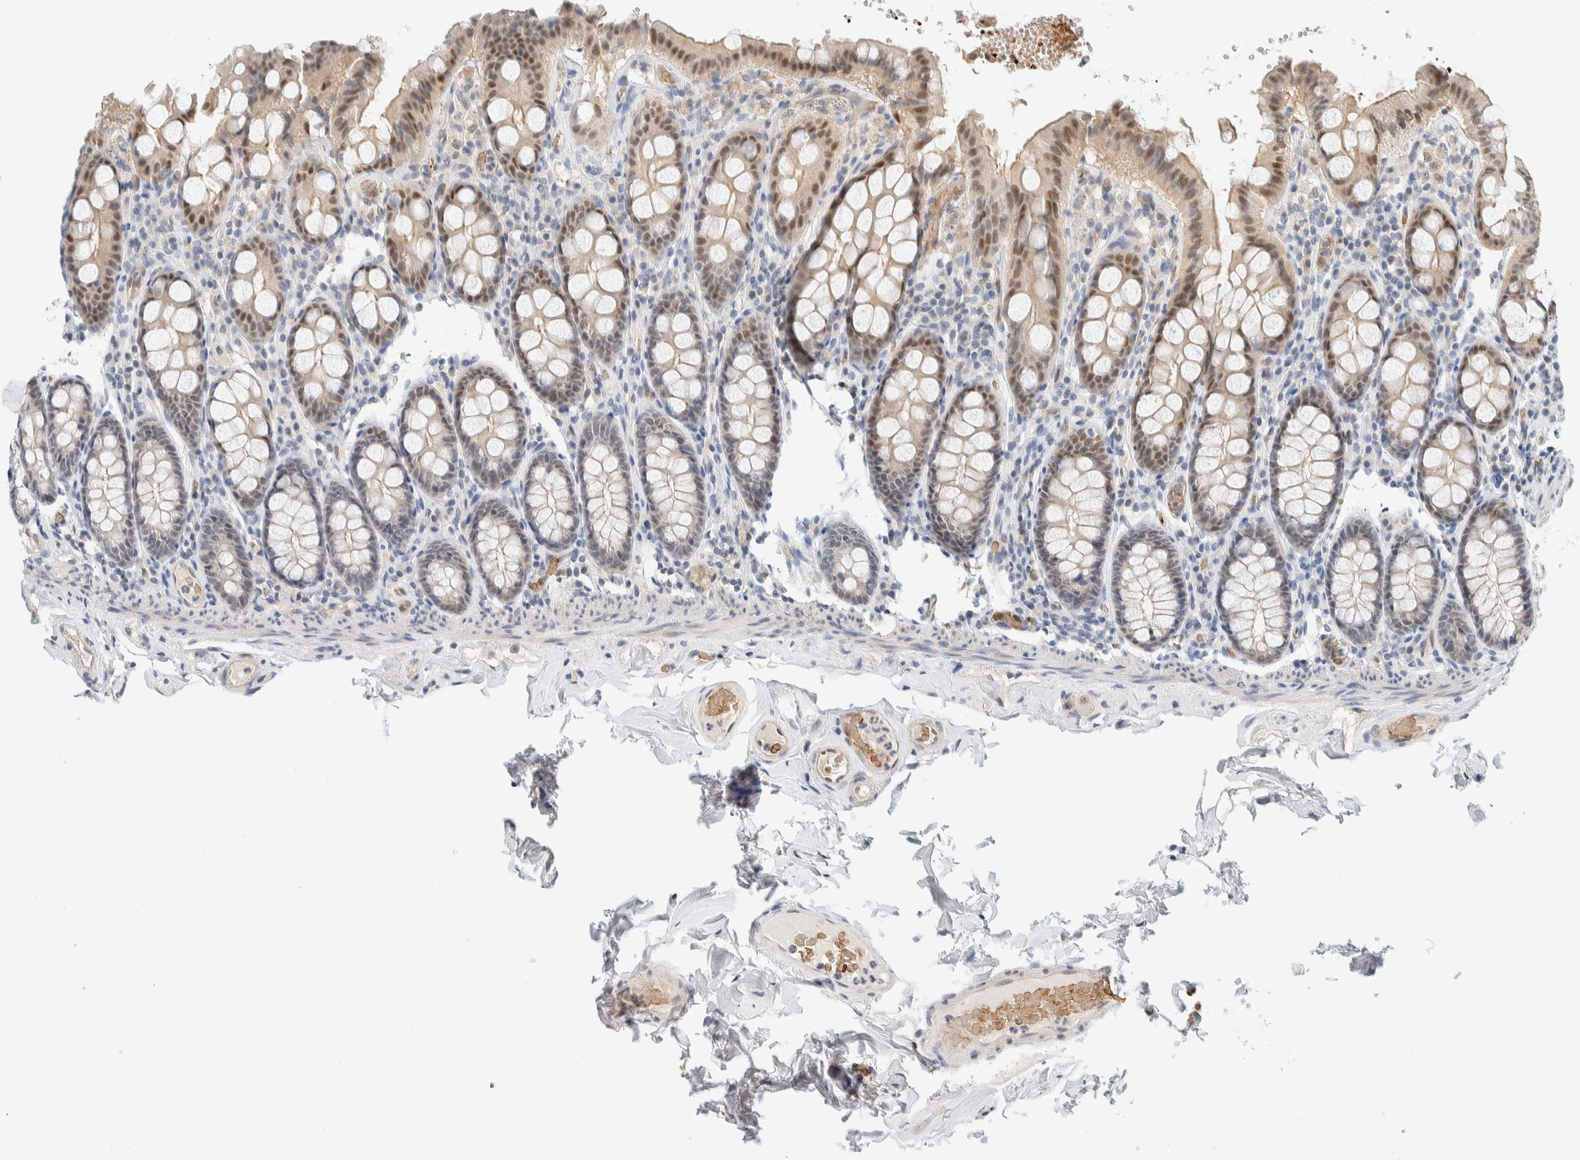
{"staining": {"intensity": "weak", "quantity": ">75%", "location": "nuclear"}, "tissue": "colon", "cell_type": "Endothelial cells", "image_type": "normal", "snomed": [{"axis": "morphology", "description": "Normal tissue, NOS"}, {"axis": "topography", "description": "Colon"}, {"axis": "topography", "description": "Peripheral nerve tissue"}], "caption": "Approximately >75% of endothelial cells in unremarkable human colon demonstrate weak nuclear protein staining as visualized by brown immunohistochemical staining.", "gene": "TSTD2", "patient": {"sex": "female", "age": 61}}